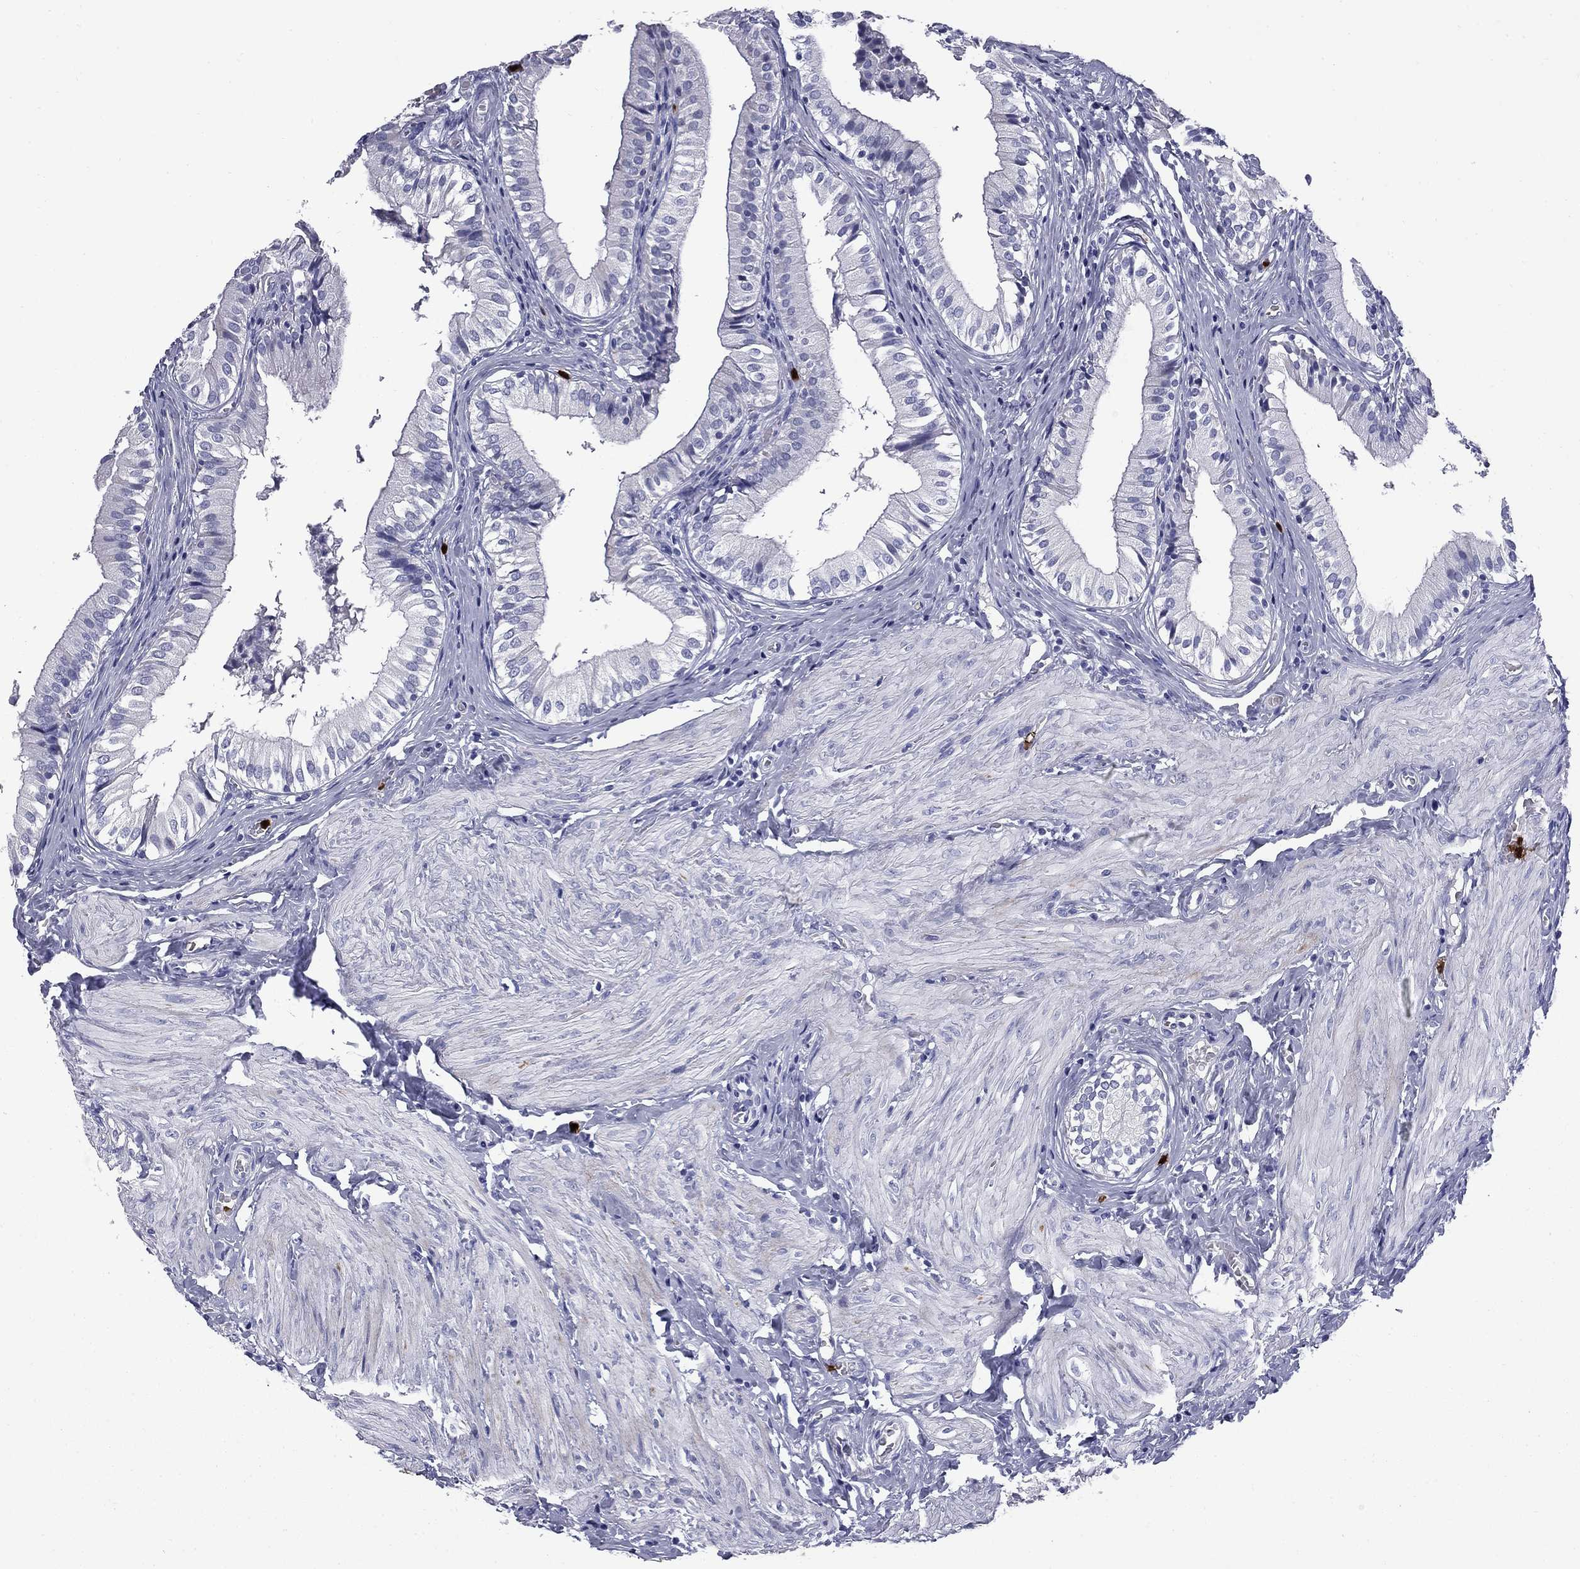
{"staining": {"intensity": "negative", "quantity": "none", "location": "none"}, "tissue": "gallbladder", "cell_type": "Glandular cells", "image_type": "normal", "snomed": [{"axis": "morphology", "description": "Normal tissue, NOS"}, {"axis": "topography", "description": "Gallbladder"}], "caption": "The image exhibits no staining of glandular cells in benign gallbladder.", "gene": "TRIM29", "patient": {"sex": "female", "age": 47}}